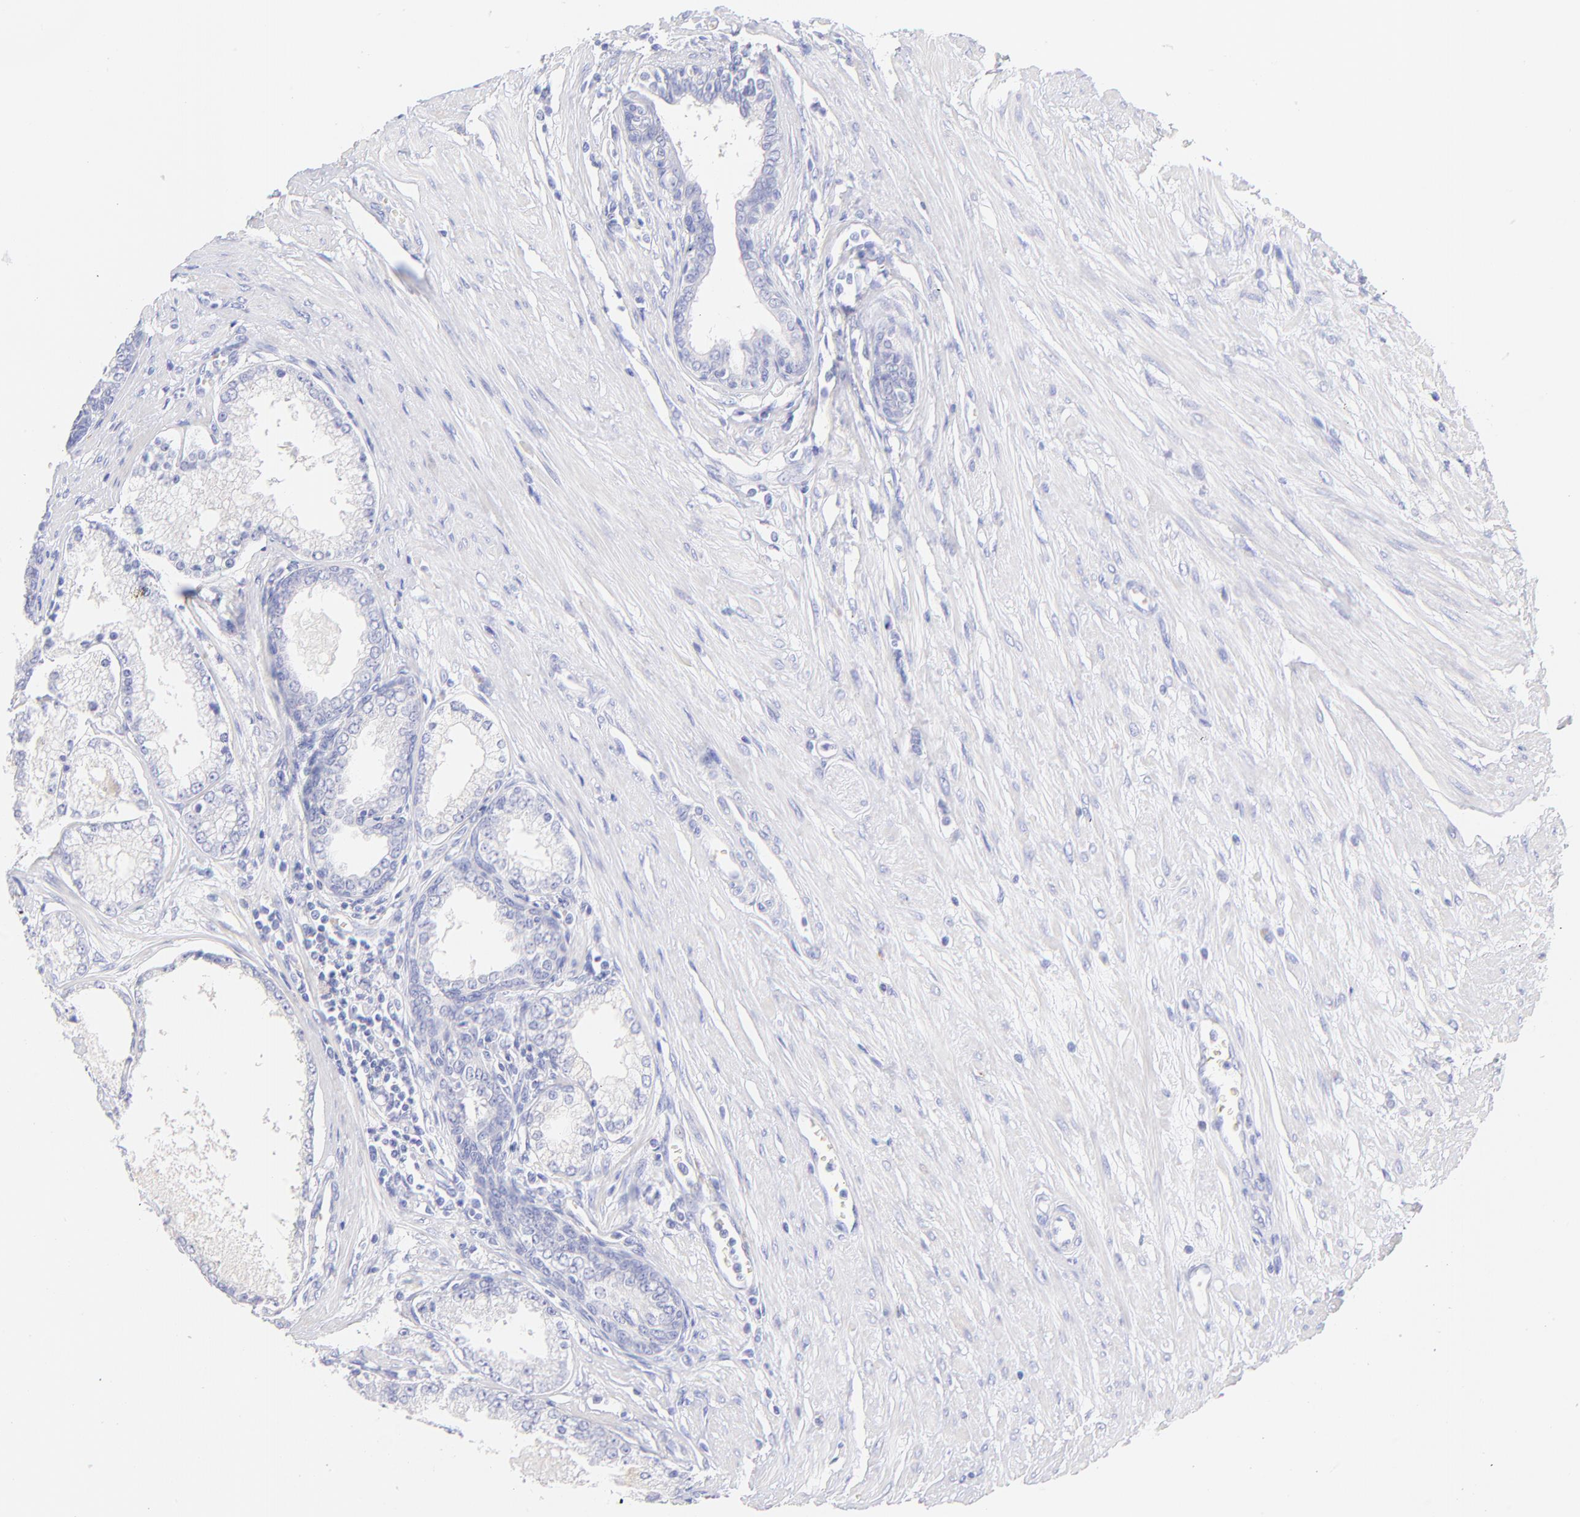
{"staining": {"intensity": "negative", "quantity": "none", "location": "none"}, "tissue": "prostate cancer", "cell_type": "Tumor cells", "image_type": "cancer", "snomed": [{"axis": "morphology", "description": "Adenocarcinoma, Medium grade"}, {"axis": "topography", "description": "Prostate"}], "caption": "Tumor cells show no significant staining in adenocarcinoma (medium-grade) (prostate). (IHC, brightfield microscopy, high magnification).", "gene": "FRMPD3", "patient": {"sex": "male", "age": 72}}